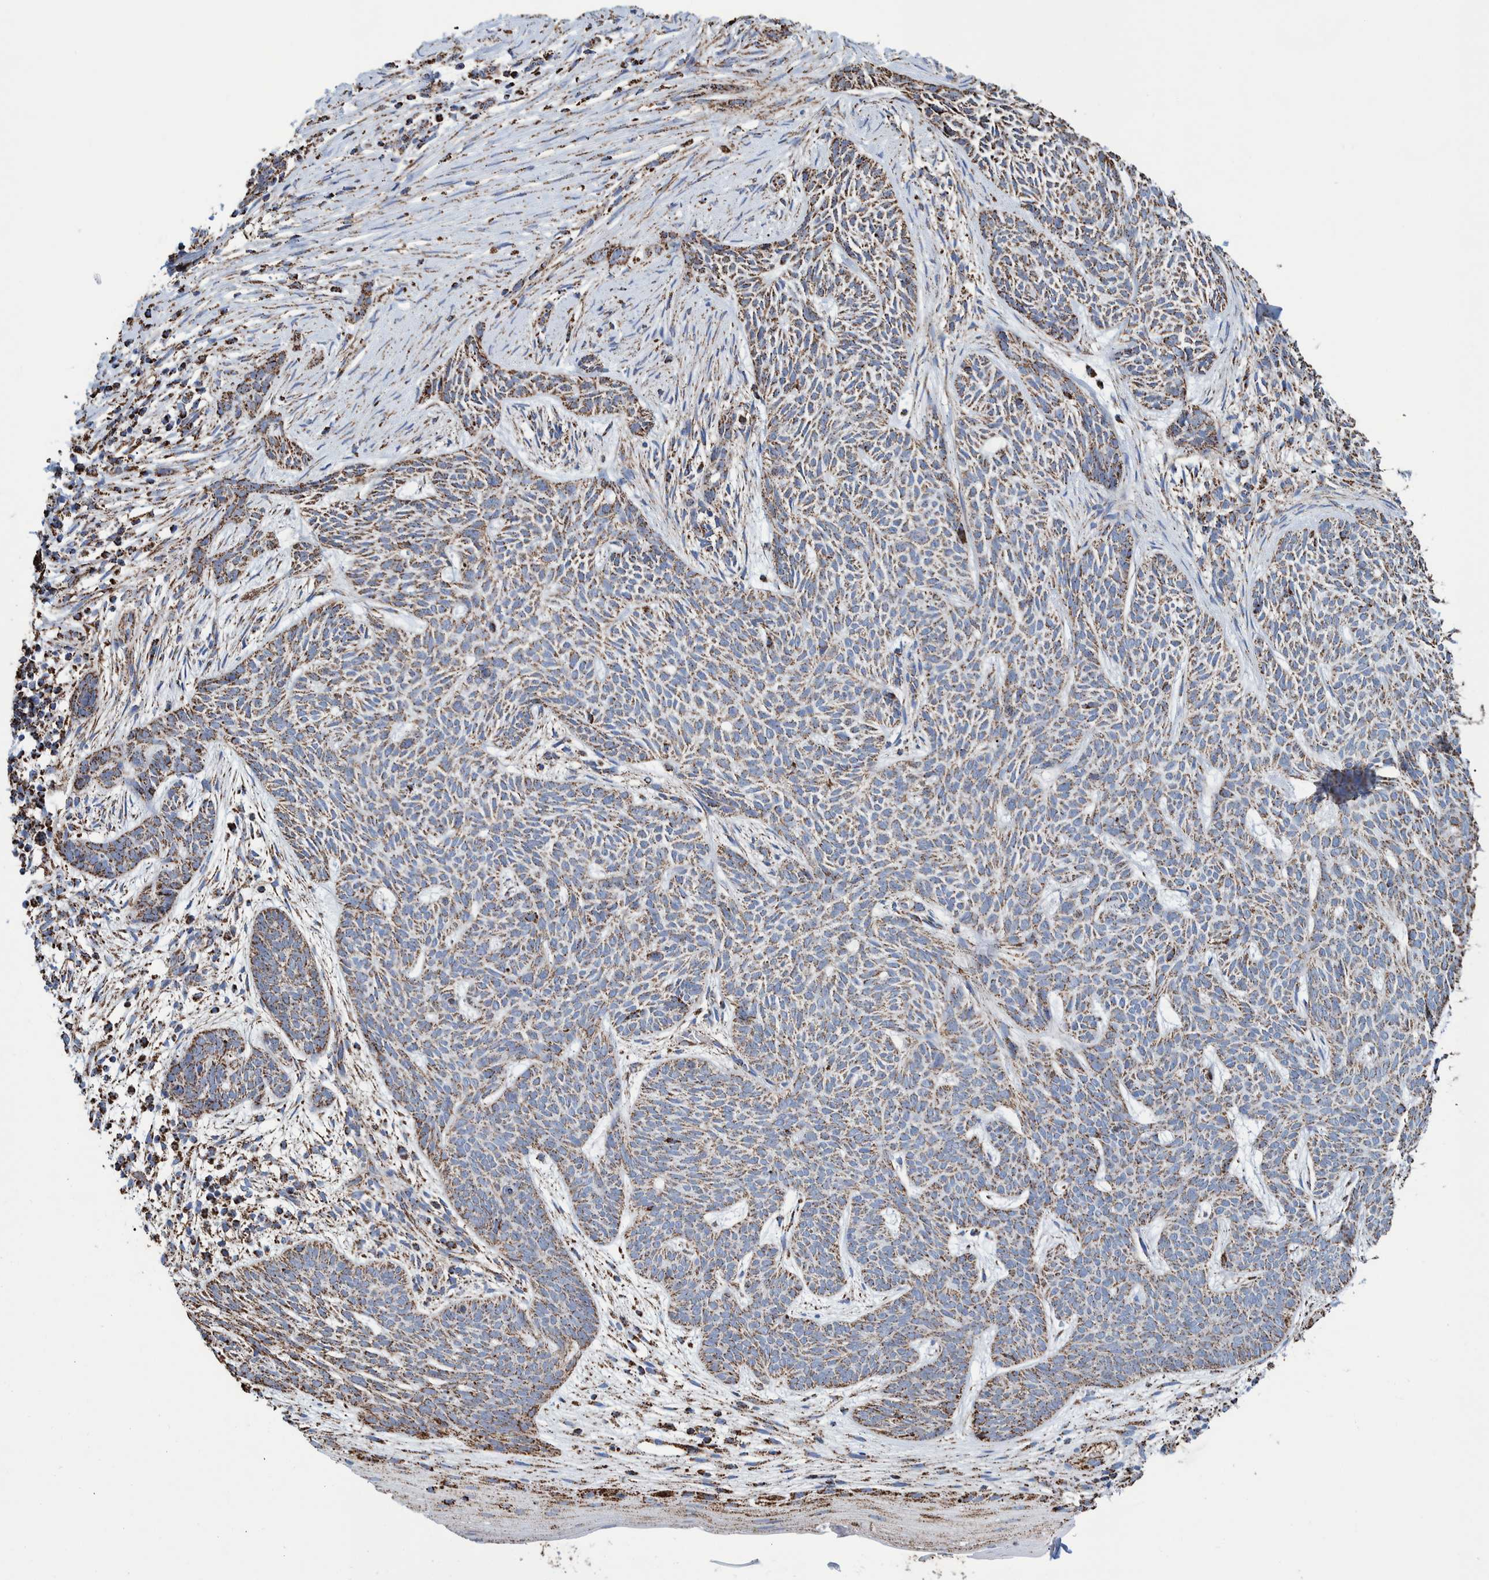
{"staining": {"intensity": "strong", "quantity": ">75%", "location": "cytoplasmic/membranous"}, "tissue": "skin cancer", "cell_type": "Tumor cells", "image_type": "cancer", "snomed": [{"axis": "morphology", "description": "Basal cell carcinoma"}, {"axis": "topography", "description": "Skin"}], "caption": "A high-resolution image shows IHC staining of skin cancer (basal cell carcinoma), which reveals strong cytoplasmic/membranous staining in about >75% of tumor cells.", "gene": "VPS26C", "patient": {"sex": "female", "age": 59}}